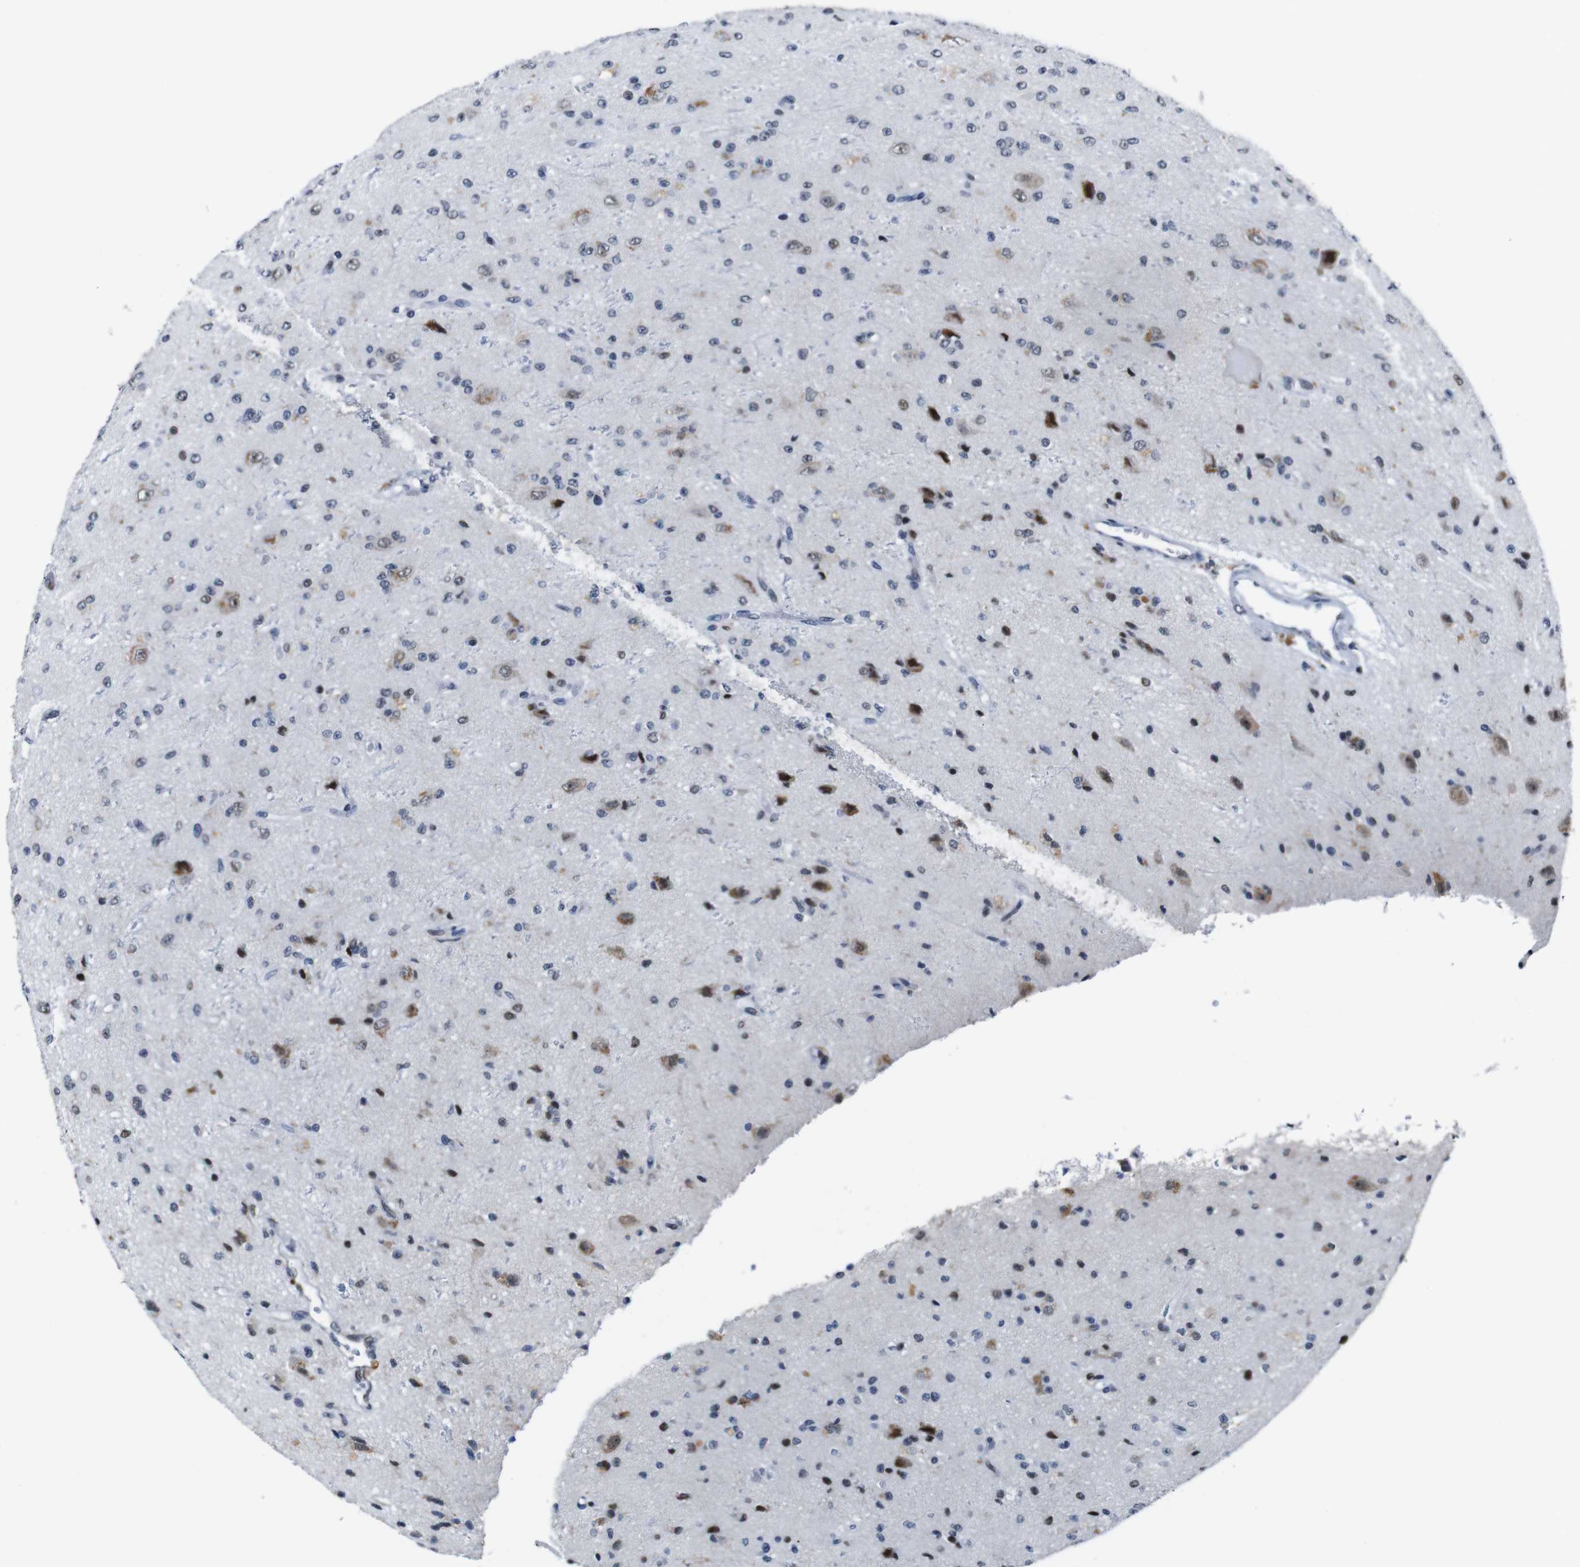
{"staining": {"intensity": "strong", "quantity": "<25%", "location": "nuclear"}, "tissue": "glioma", "cell_type": "Tumor cells", "image_type": "cancer", "snomed": [{"axis": "morphology", "description": "Glioma, malignant, High grade"}, {"axis": "topography", "description": "pancreas cauda"}], "caption": "About <25% of tumor cells in human glioma demonstrate strong nuclear protein staining as visualized by brown immunohistochemical staining.", "gene": "GATA6", "patient": {"sex": "male", "age": 60}}